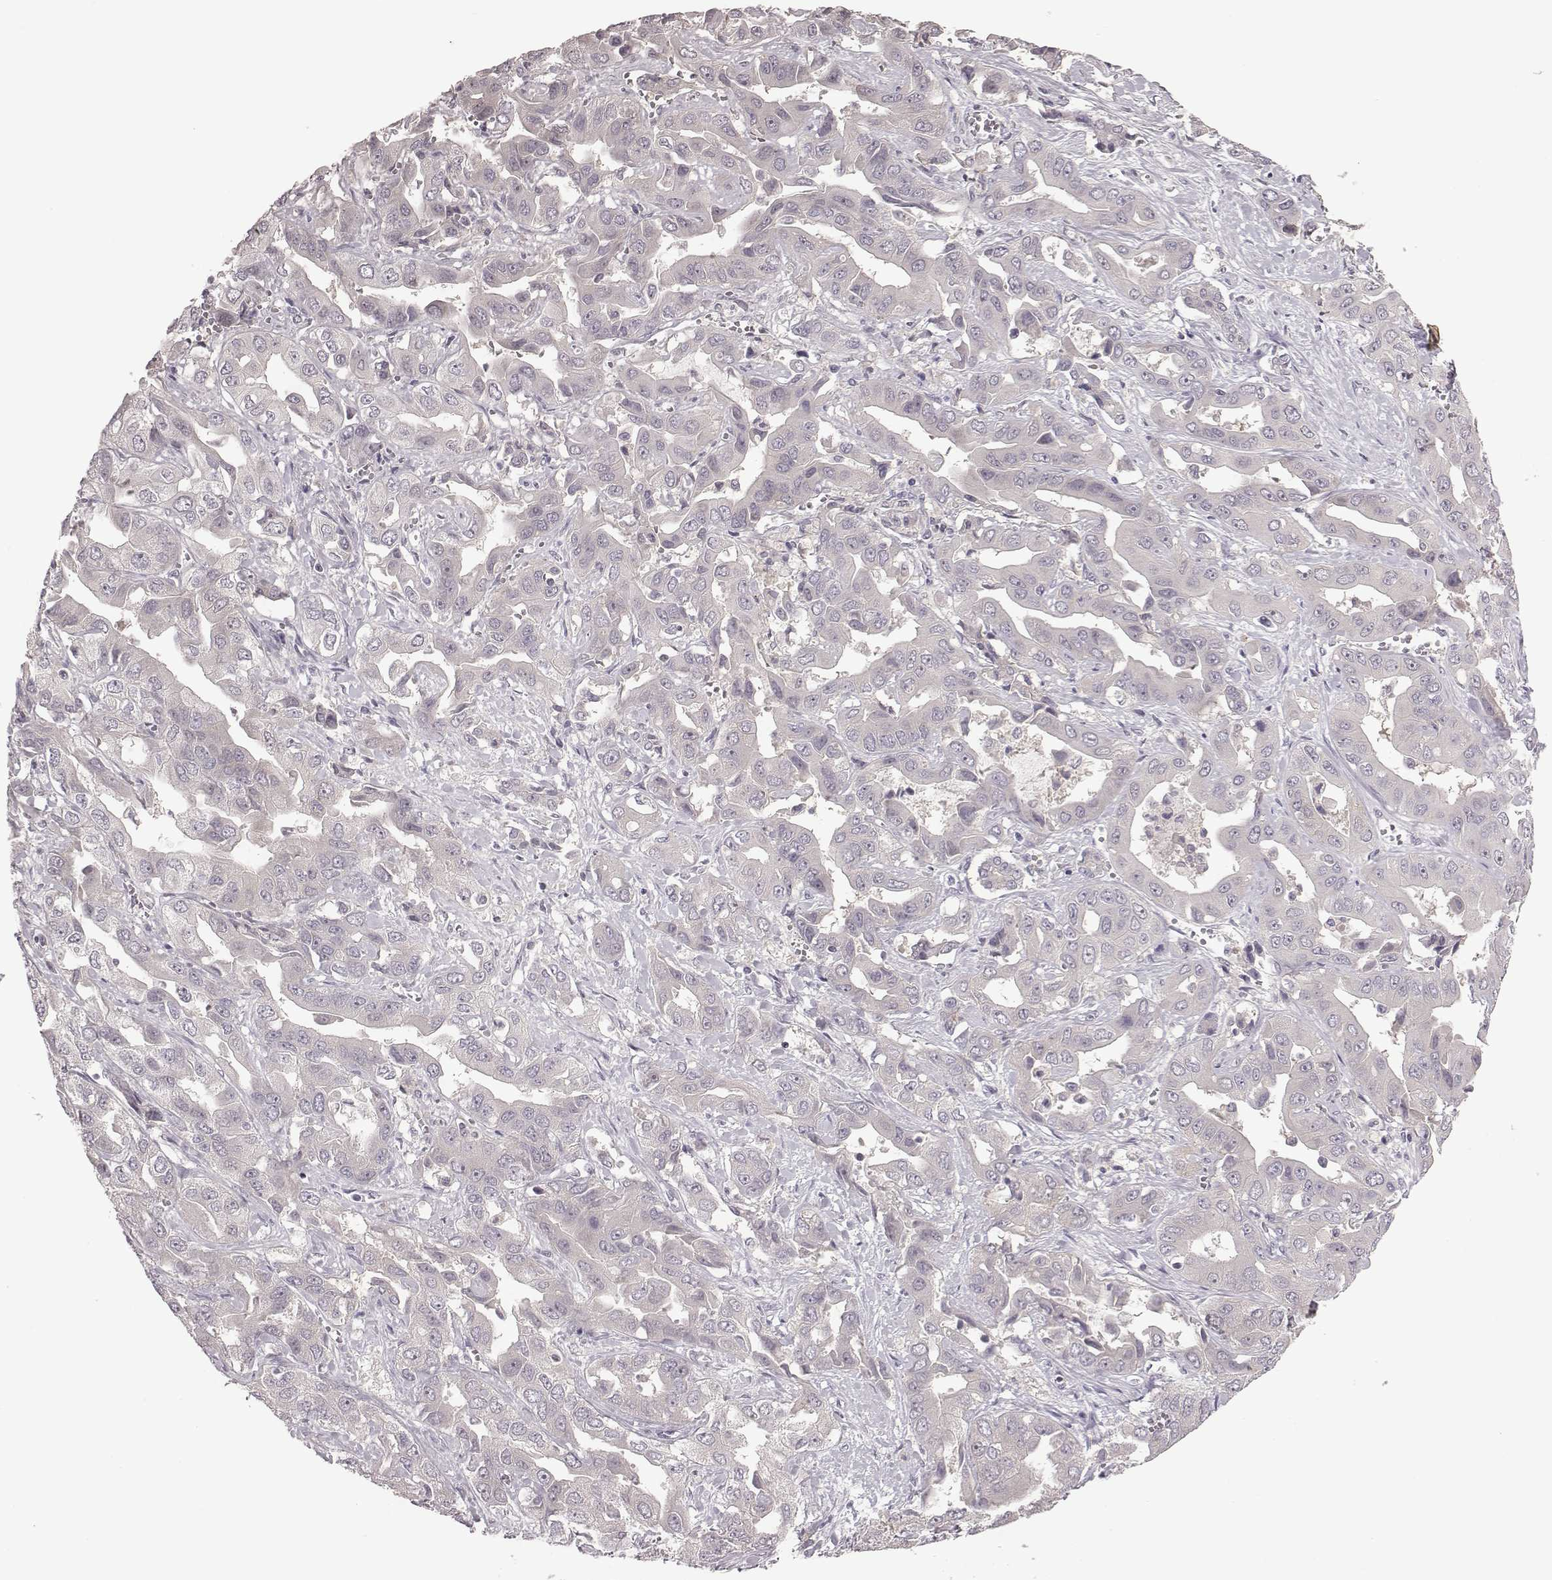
{"staining": {"intensity": "negative", "quantity": "none", "location": "none"}, "tissue": "liver cancer", "cell_type": "Tumor cells", "image_type": "cancer", "snomed": [{"axis": "morphology", "description": "Cholangiocarcinoma"}, {"axis": "topography", "description": "Liver"}], "caption": "The photomicrograph demonstrates no staining of tumor cells in cholangiocarcinoma (liver). Nuclei are stained in blue.", "gene": "BICDL1", "patient": {"sex": "female", "age": 52}}